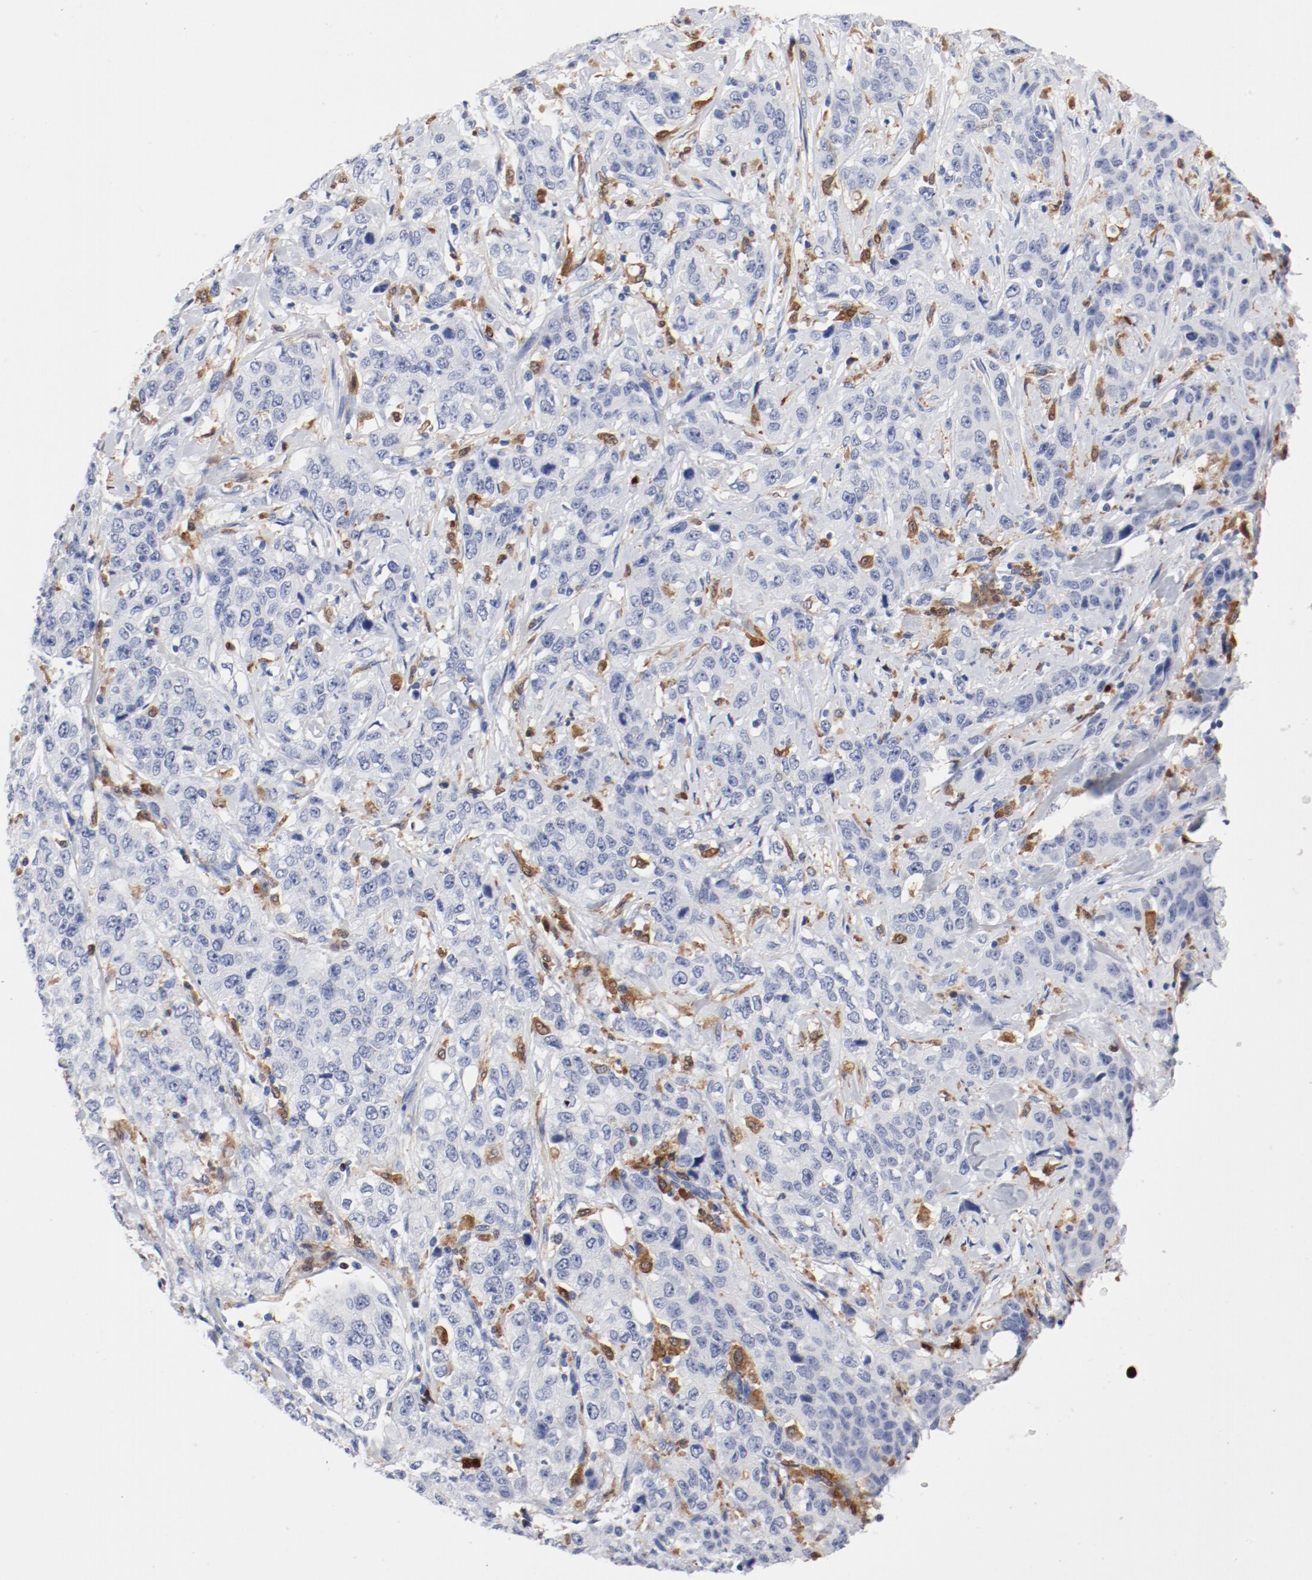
{"staining": {"intensity": "negative", "quantity": "none", "location": "none"}, "tissue": "stomach cancer", "cell_type": "Tumor cells", "image_type": "cancer", "snomed": [{"axis": "morphology", "description": "Adenocarcinoma, NOS"}, {"axis": "topography", "description": "Stomach"}], "caption": "There is no significant positivity in tumor cells of stomach cancer. Brightfield microscopy of immunohistochemistry stained with DAB (brown) and hematoxylin (blue), captured at high magnification.", "gene": "NCF1", "patient": {"sex": "male", "age": 48}}